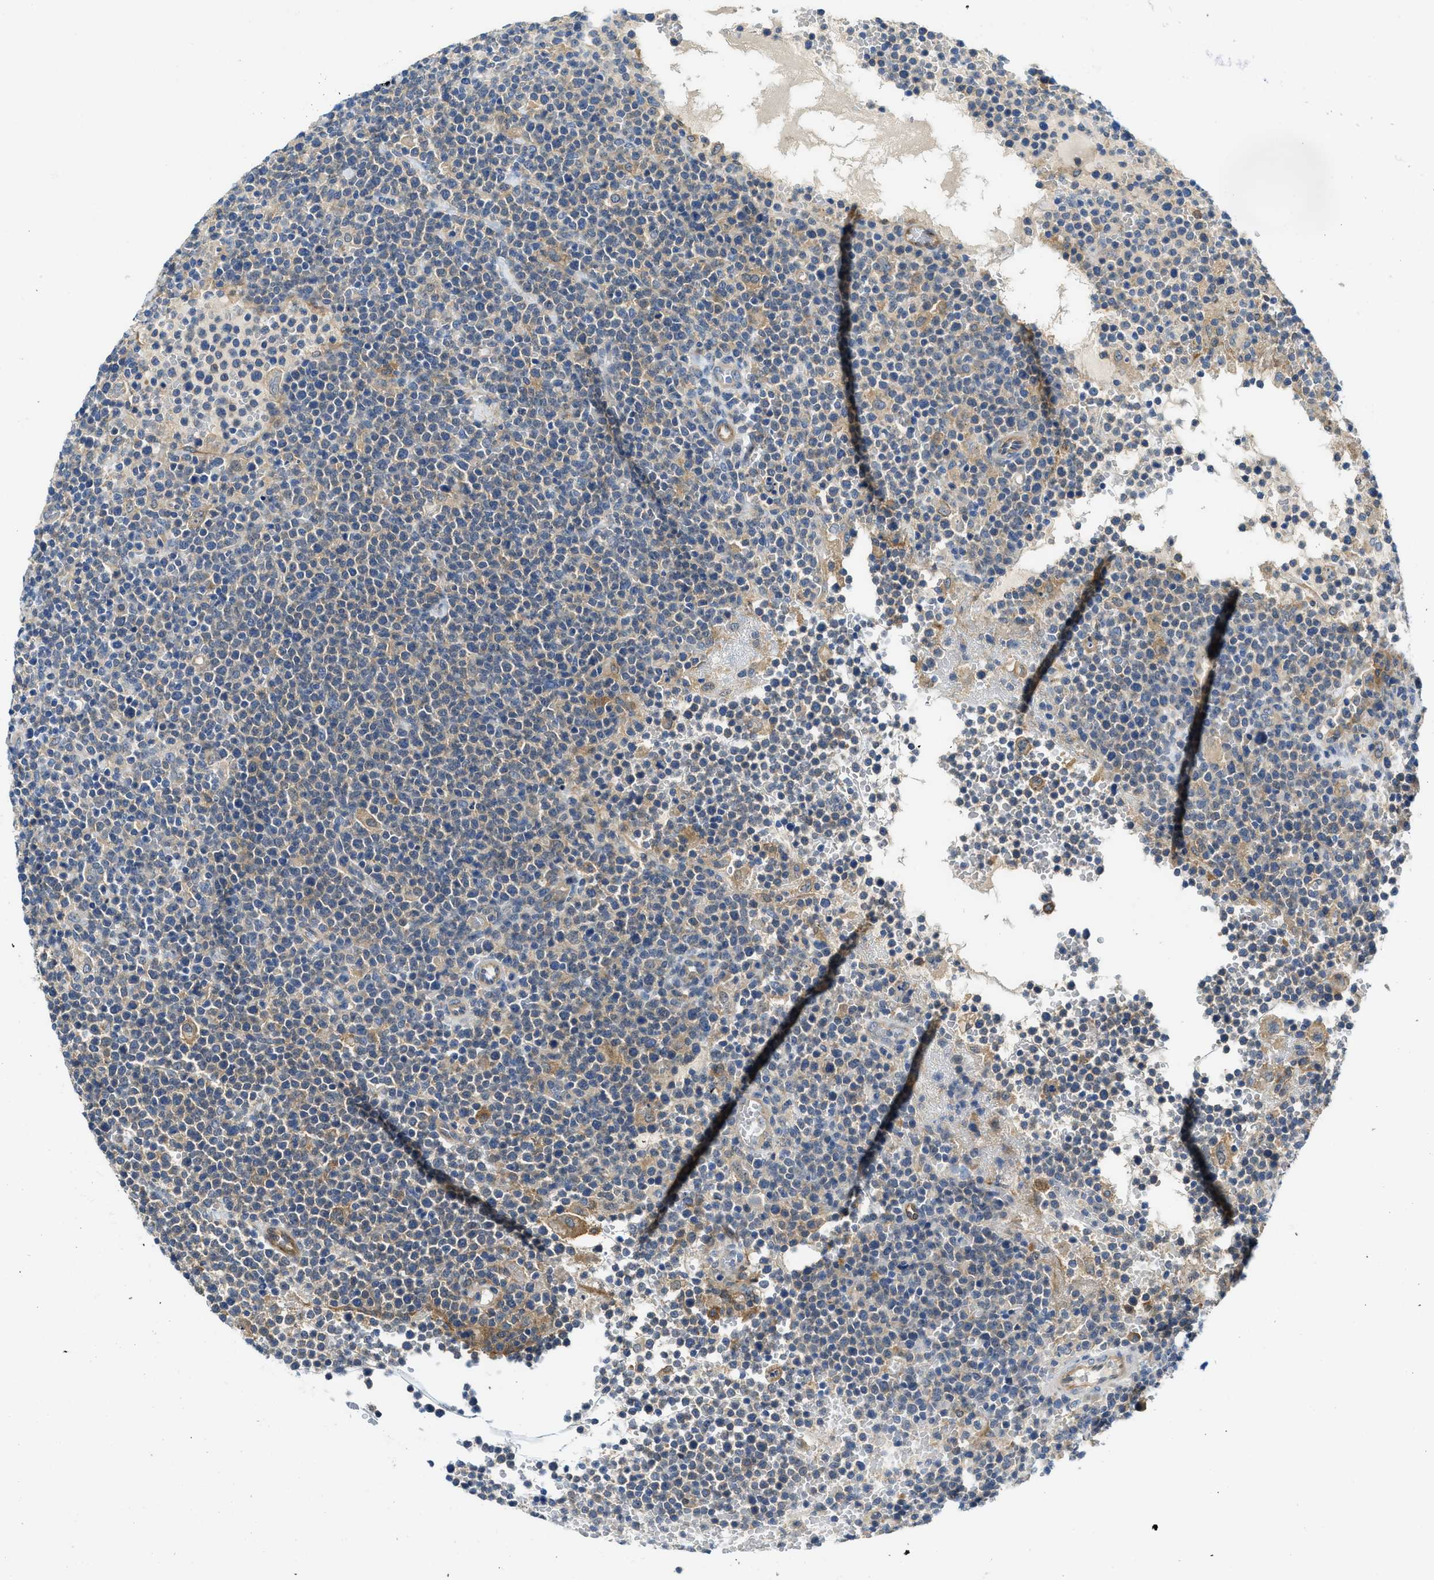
{"staining": {"intensity": "moderate", "quantity": "<25%", "location": "cytoplasmic/membranous"}, "tissue": "lymphoma", "cell_type": "Tumor cells", "image_type": "cancer", "snomed": [{"axis": "morphology", "description": "Malignant lymphoma, non-Hodgkin's type, High grade"}, {"axis": "topography", "description": "Lymph node"}], "caption": "A high-resolution micrograph shows IHC staining of lymphoma, which demonstrates moderate cytoplasmic/membranous positivity in approximately <25% of tumor cells.", "gene": "RIPK2", "patient": {"sex": "male", "age": 61}}